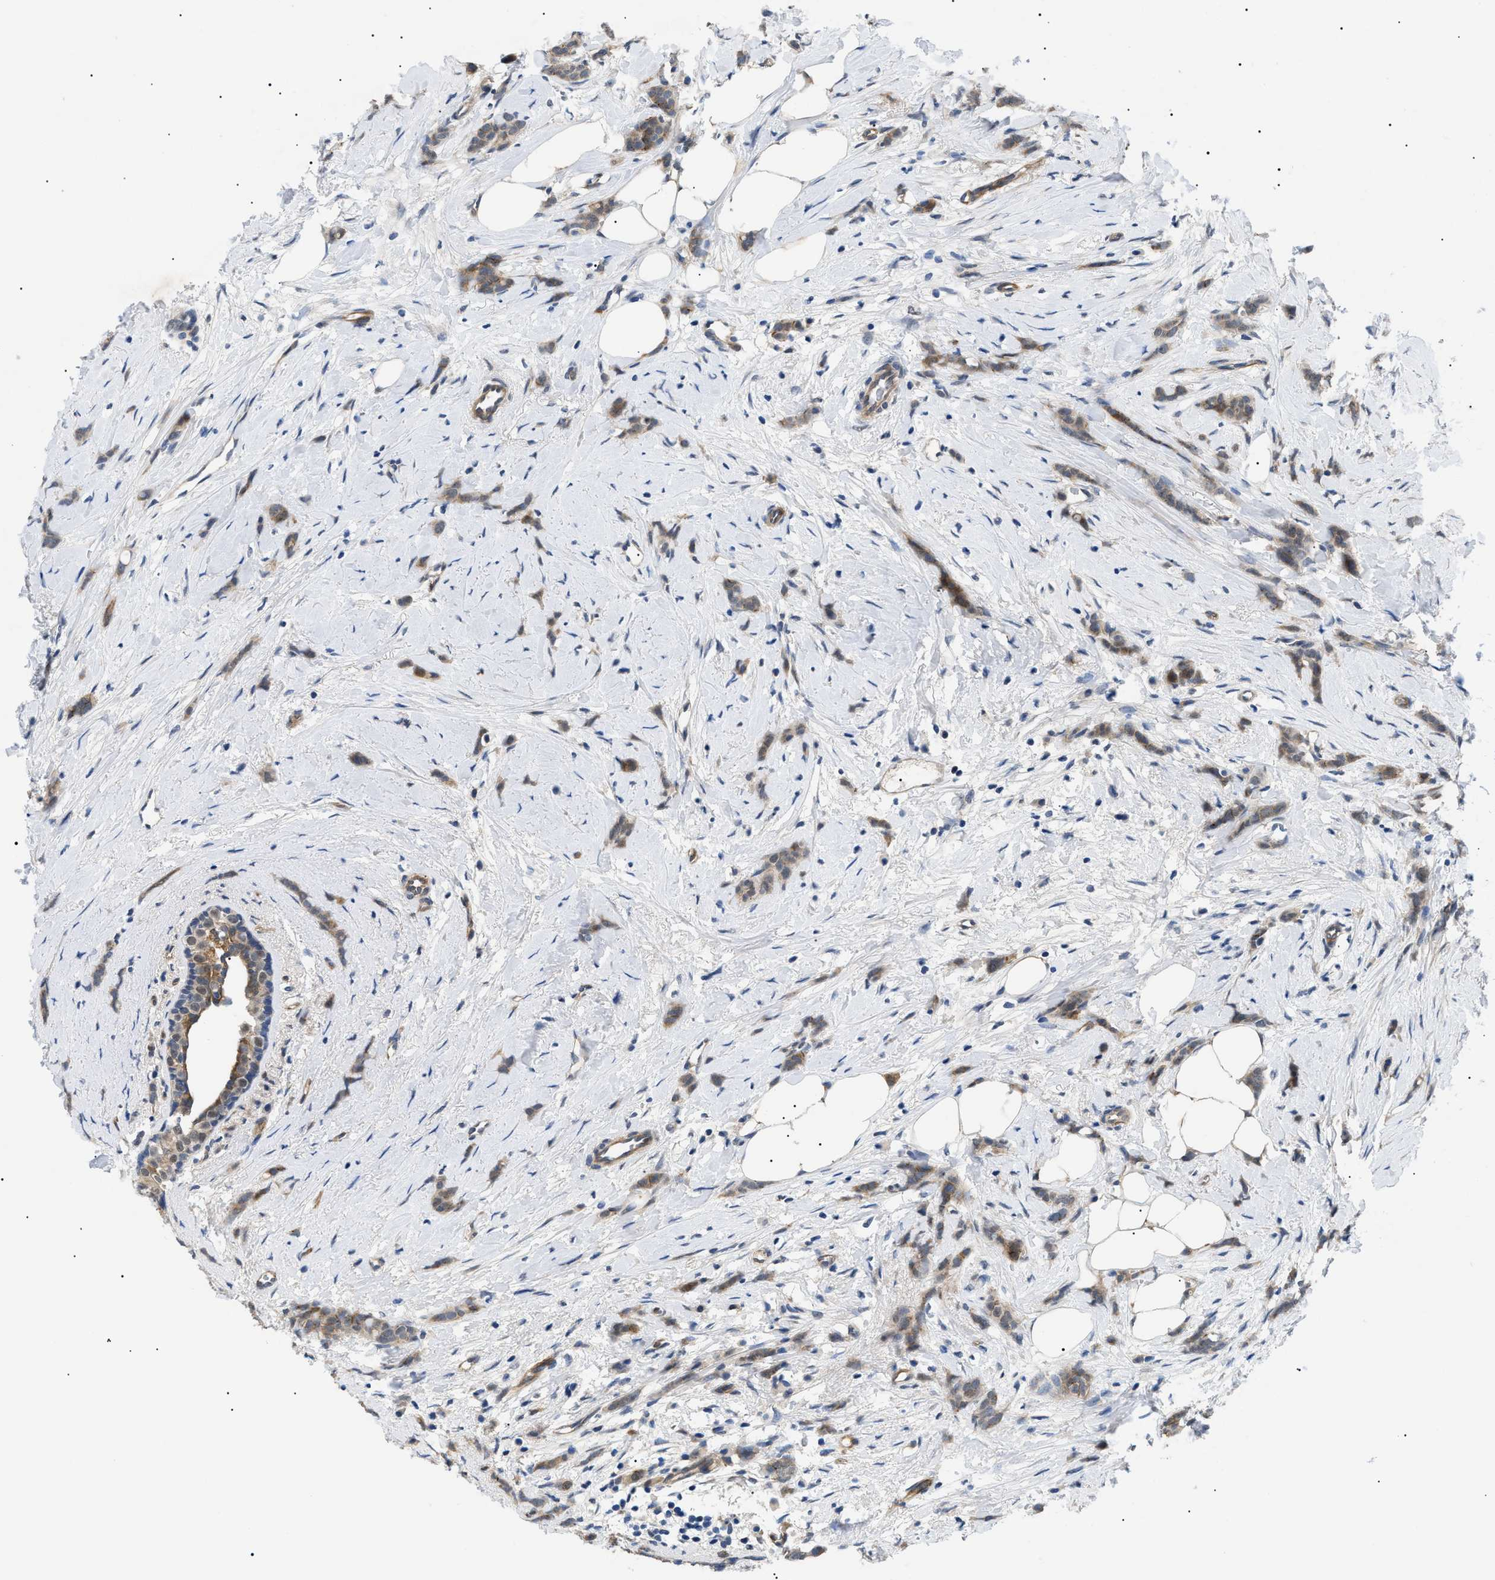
{"staining": {"intensity": "weak", "quantity": ">75%", "location": "cytoplasmic/membranous"}, "tissue": "breast cancer", "cell_type": "Tumor cells", "image_type": "cancer", "snomed": [{"axis": "morphology", "description": "Lobular carcinoma, in situ"}, {"axis": "morphology", "description": "Lobular carcinoma"}, {"axis": "topography", "description": "Breast"}], "caption": "Approximately >75% of tumor cells in human breast cancer demonstrate weak cytoplasmic/membranous protein expression as visualized by brown immunohistochemical staining.", "gene": "CRCP", "patient": {"sex": "female", "age": 41}}